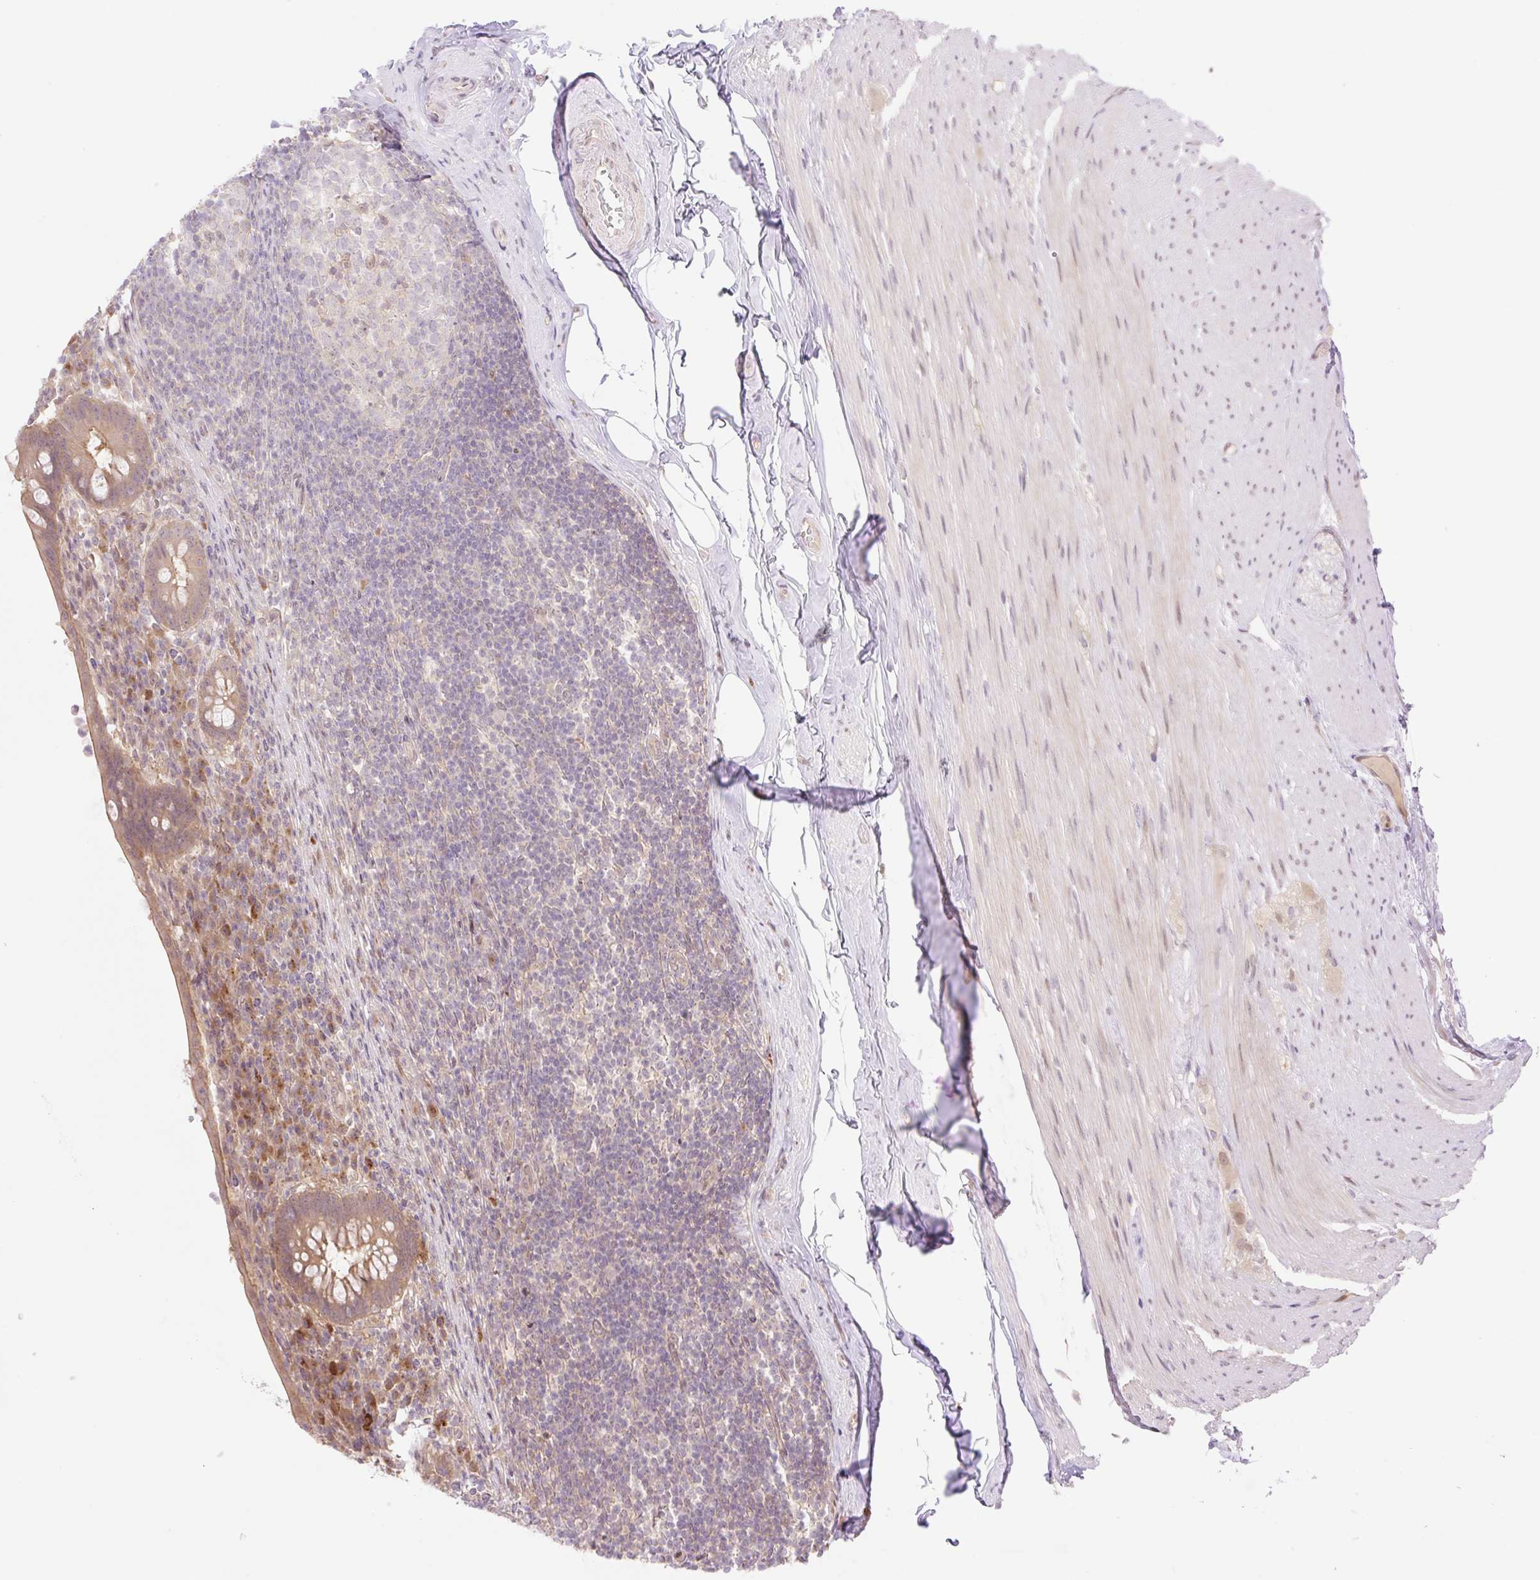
{"staining": {"intensity": "moderate", "quantity": ">75%", "location": "cytoplasmic/membranous"}, "tissue": "appendix", "cell_type": "Glandular cells", "image_type": "normal", "snomed": [{"axis": "morphology", "description": "Normal tissue, NOS"}, {"axis": "topography", "description": "Appendix"}], "caption": "Brown immunohistochemical staining in benign human appendix shows moderate cytoplasmic/membranous expression in approximately >75% of glandular cells. (Brightfield microscopy of DAB IHC at high magnification).", "gene": "VPS25", "patient": {"sex": "female", "age": 56}}